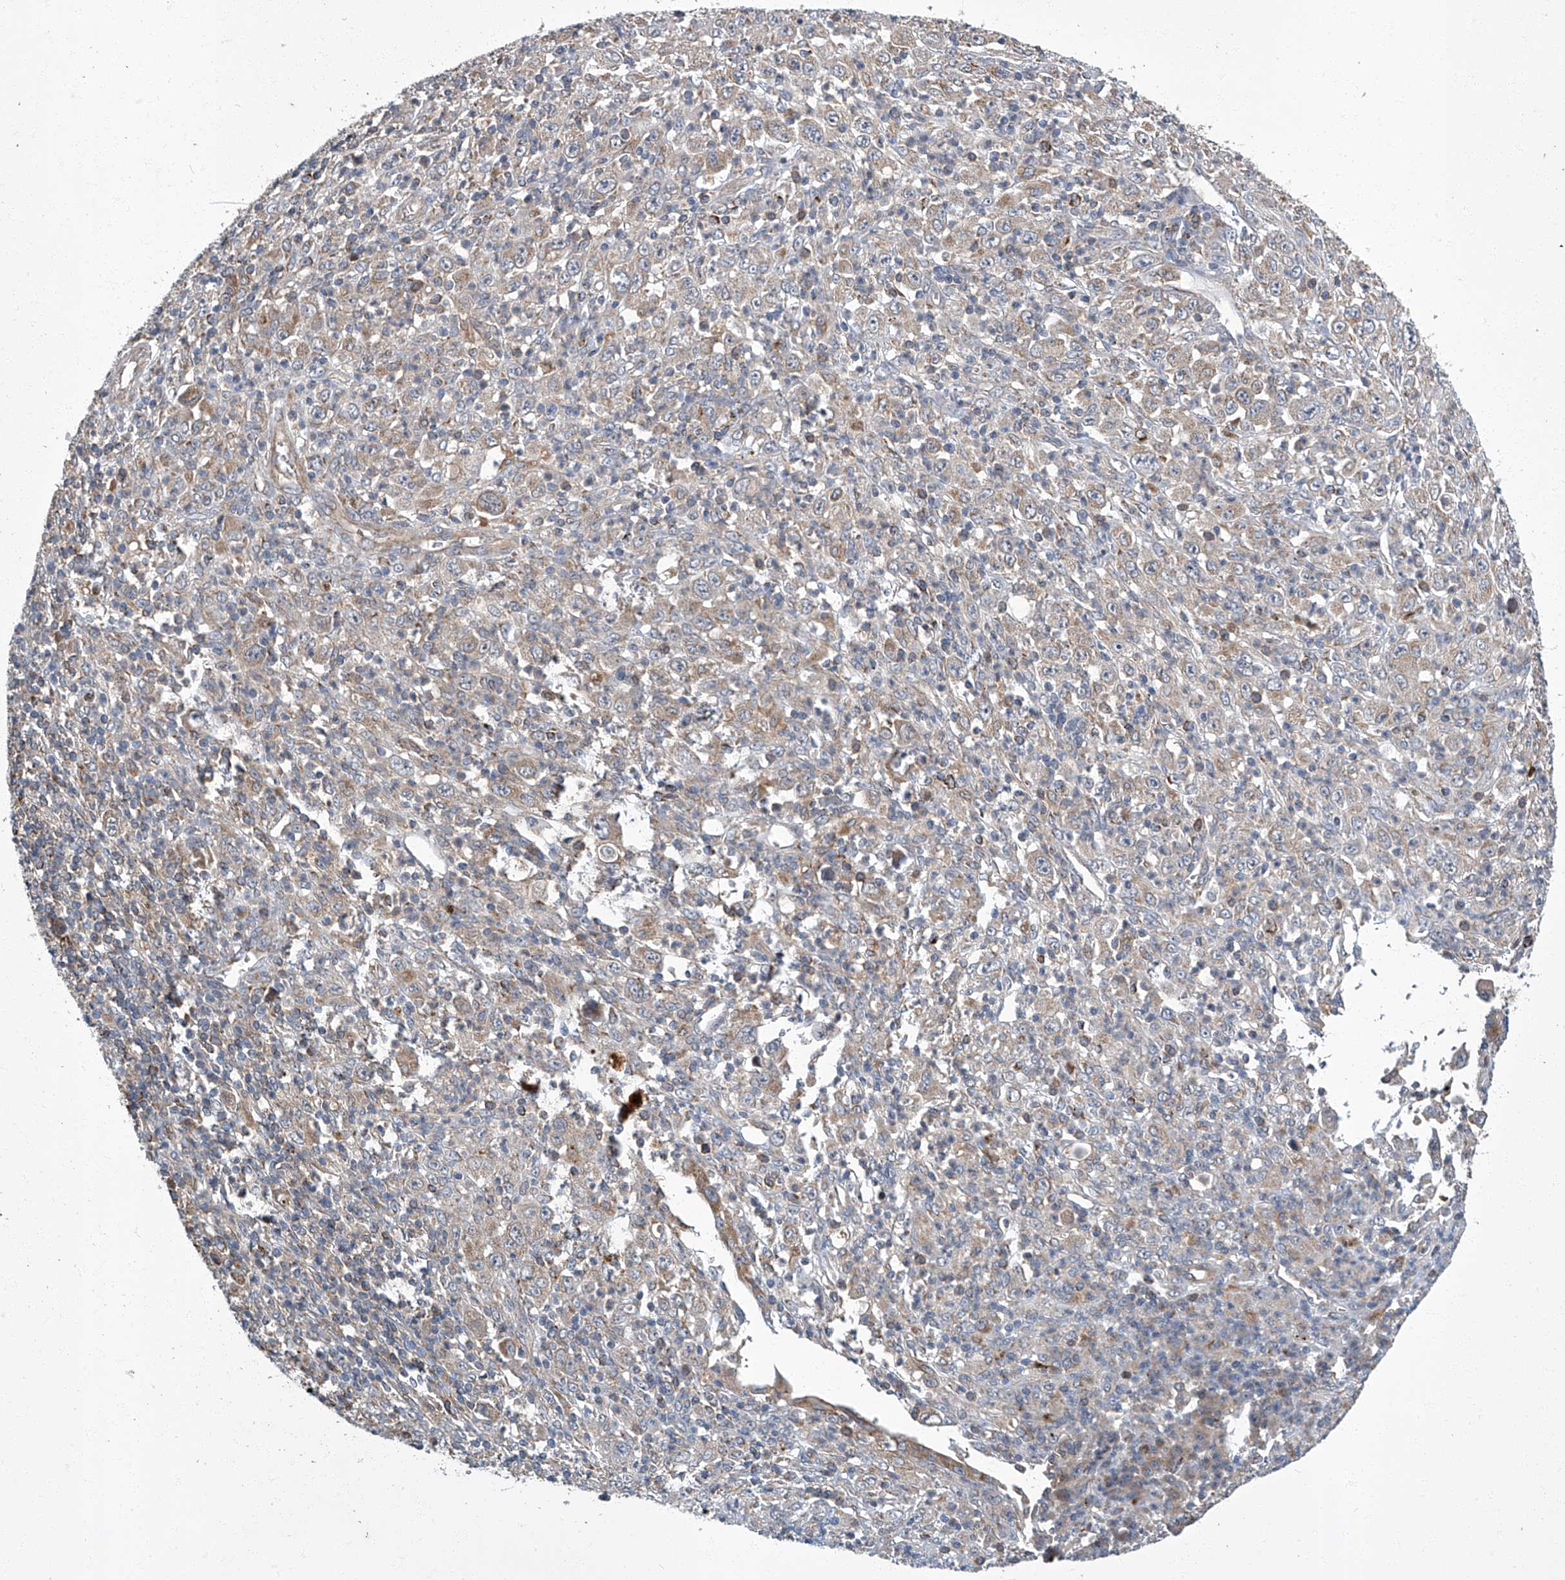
{"staining": {"intensity": "negative", "quantity": "none", "location": "none"}, "tissue": "melanoma", "cell_type": "Tumor cells", "image_type": "cancer", "snomed": [{"axis": "morphology", "description": "Malignant melanoma, Metastatic site"}, {"axis": "topography", "description": "Skin"}], "caption": "High magnification brightfield microscopy of melanoma stained with DAB (brown) and counterstained with hematoxylin (blue): tumor cells show no significant staining.", "gene": "TNFRSF13B", "patient": {"sex": "female", "age": 56}}